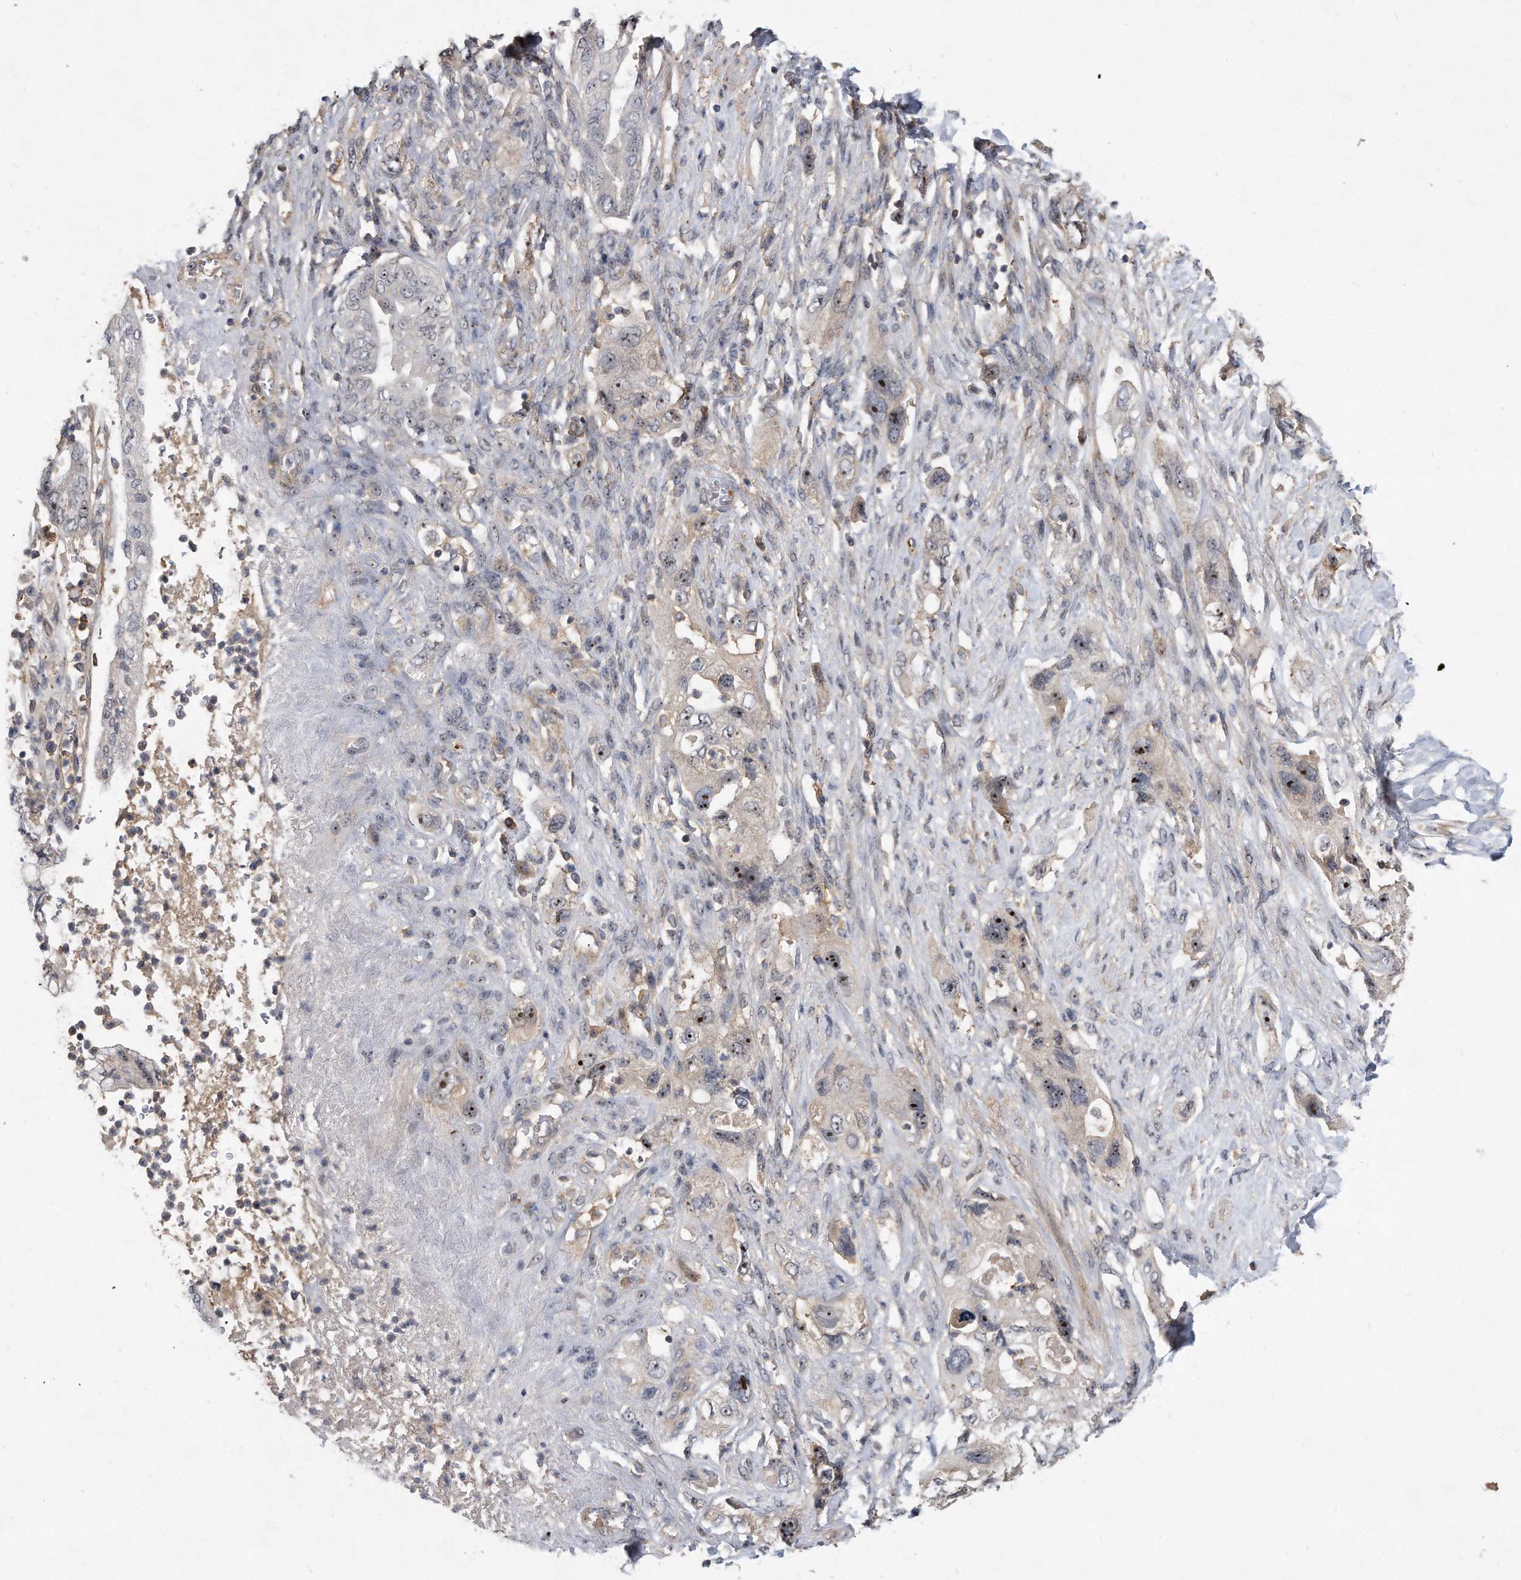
{"staining": {"intensity": "moderate", "quantity": "25%-75%", "location": "nuclear"}, "tissue": "pancreatic cancer", "cell_type": "Tumor cells", "image_type": "cancer", "snomed": [{"axis": "morphology", "description": "Adenocarcinoma, NOS"}, {"axis": "topography", "description": "Pancreas"}], "caption": "Protein analysis of pancreatic cancer tissue displays moderate nuclear expression in about 25%-75% of tumor cells. Nuclei are stained in blue.", "gene": "PGBD2", "patient": {"sex": "female", "age": 73}}